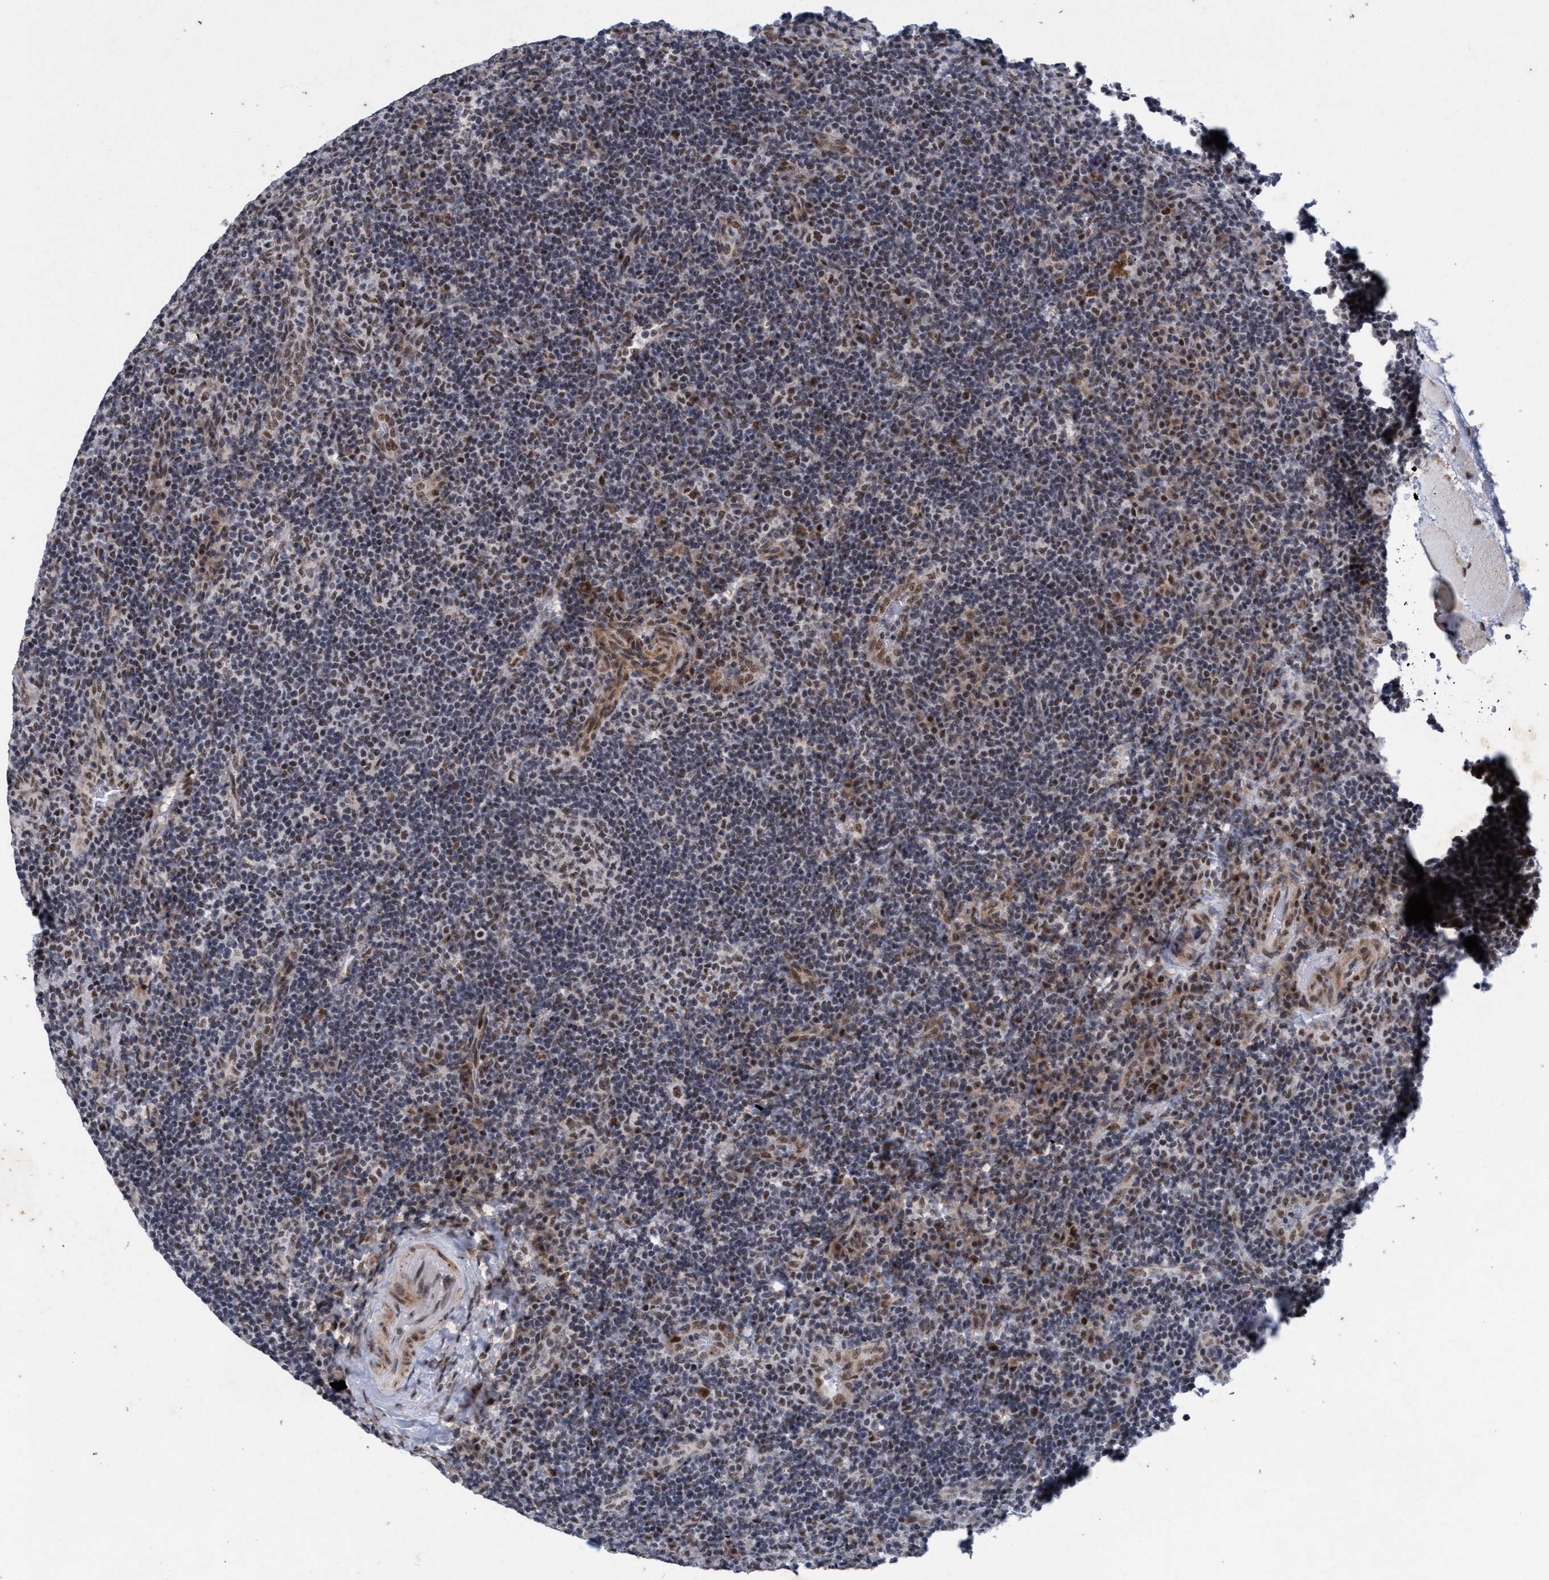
{"staining": {"intensity": "moderate", "quantity": "<25%", "location": "nuclear"}, "tissue": "lymphoma", "cell_type": "Tumor cells", "image_type": "cancer", "snomed": [{"axis": "morphology", "description": "Malignant lymphoma, non-Hodgkin's type, High grade"}, {"axis": "topography", "description": "Tonsil"}], "caption": "Protein staining exhibits moderate nuclear staining in about <25% of tumor cells in lymphoma.", "gene": "GLT6D1", "patient": {"sex": "female", "age": 36}}